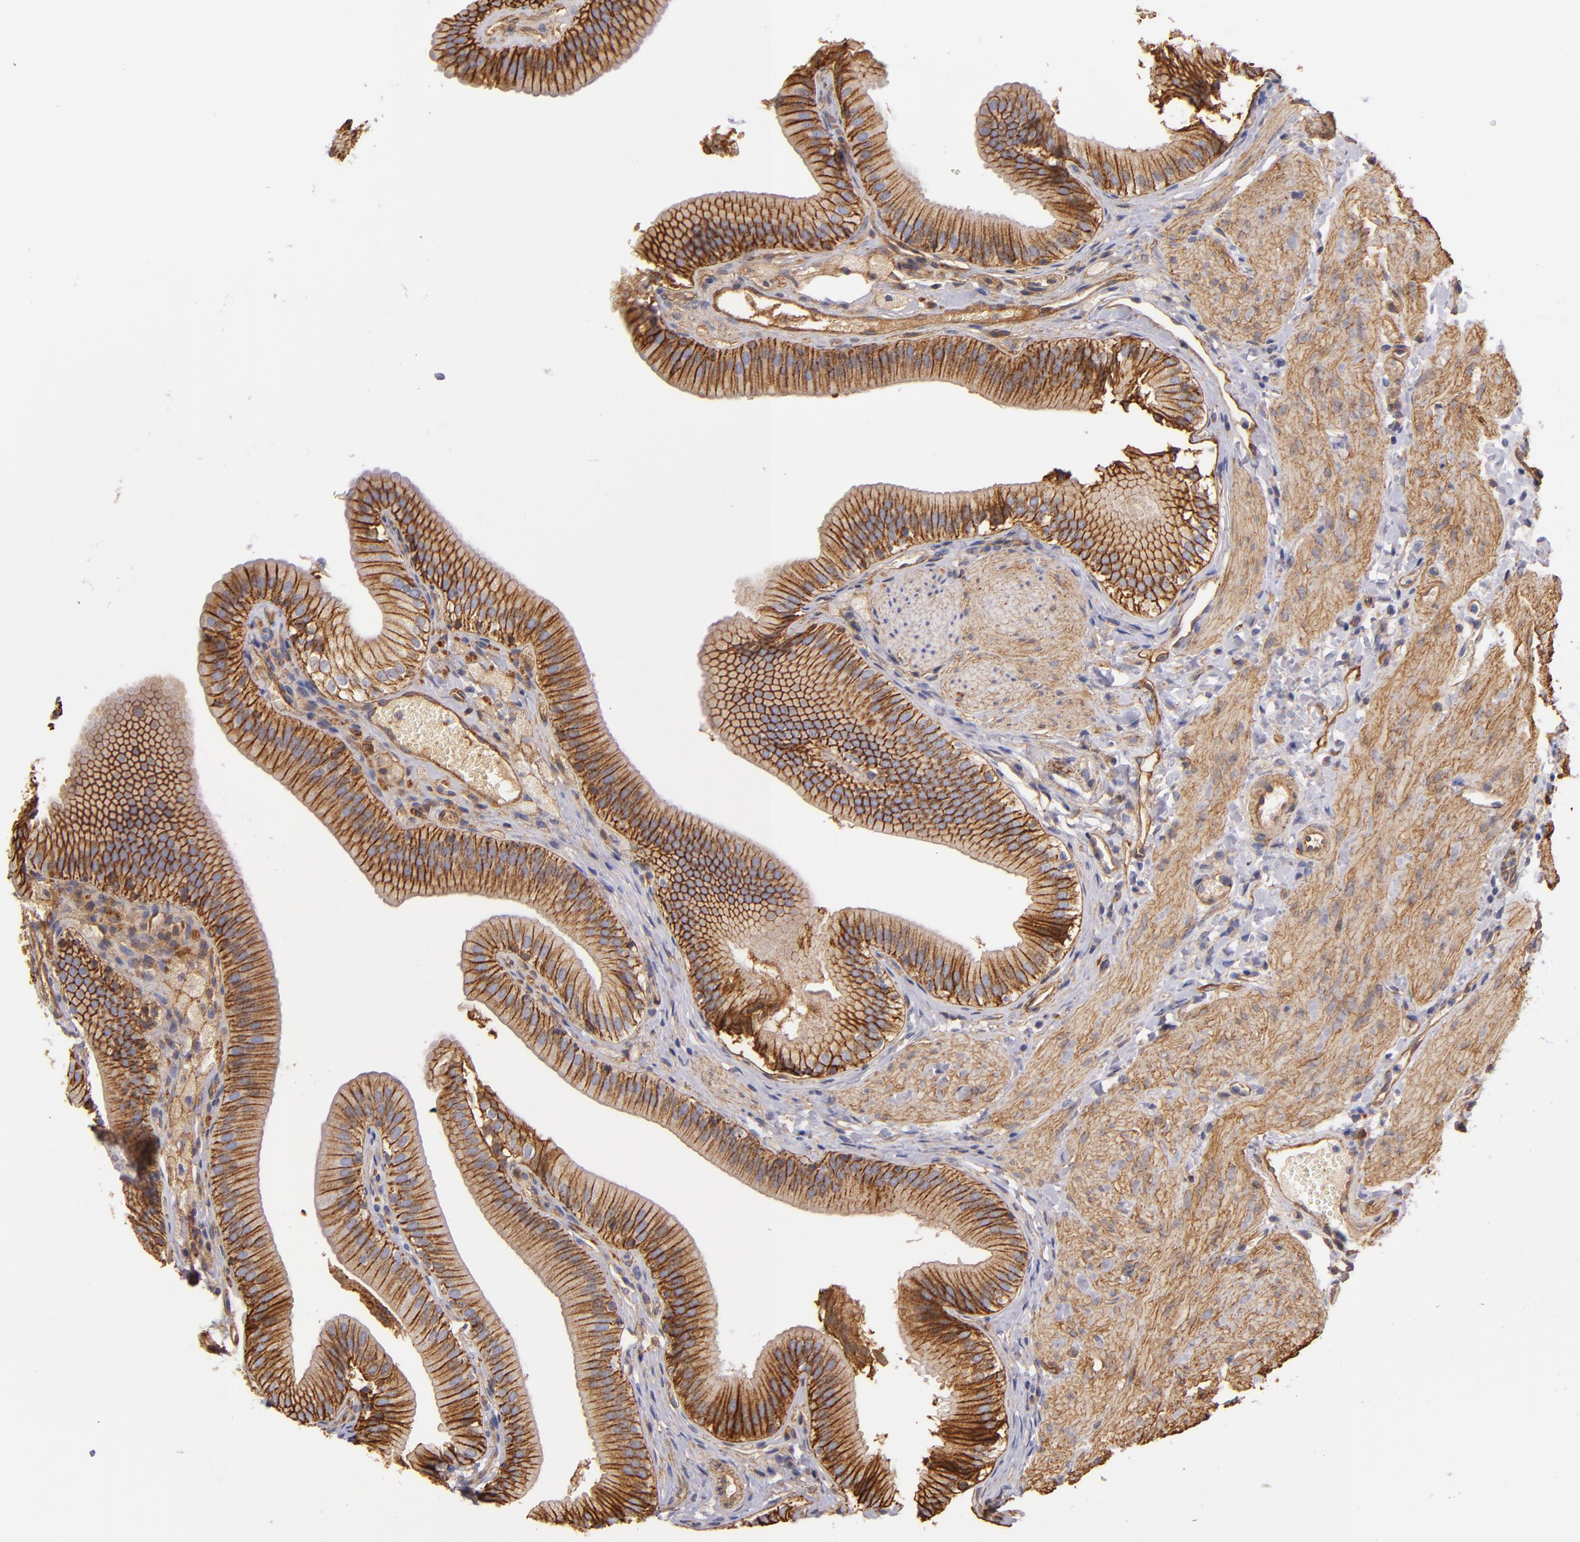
{"staining": {"intensity": "moderate", "quantity": ">75%", "location": "cytoplasmic/membranous"}, "tissue": "gallbladder", "cell_type": "Glandular cells", "image_type": "normal", "snomed": [{"axis": "morphology", "description": "Normal tissue, NOS"}, {"axis": "topography", "description": "Gallbladder"}], "caption": "Immunohistochemistry (IHC) image of normal human gallbladder stained for a protein (brown), which reveals medium levels of moderate cytoplasmic/membranous expression in about >75% of glandular cells.", "gene": "CD151", "patient": {"sex": "female", "age": 24}}